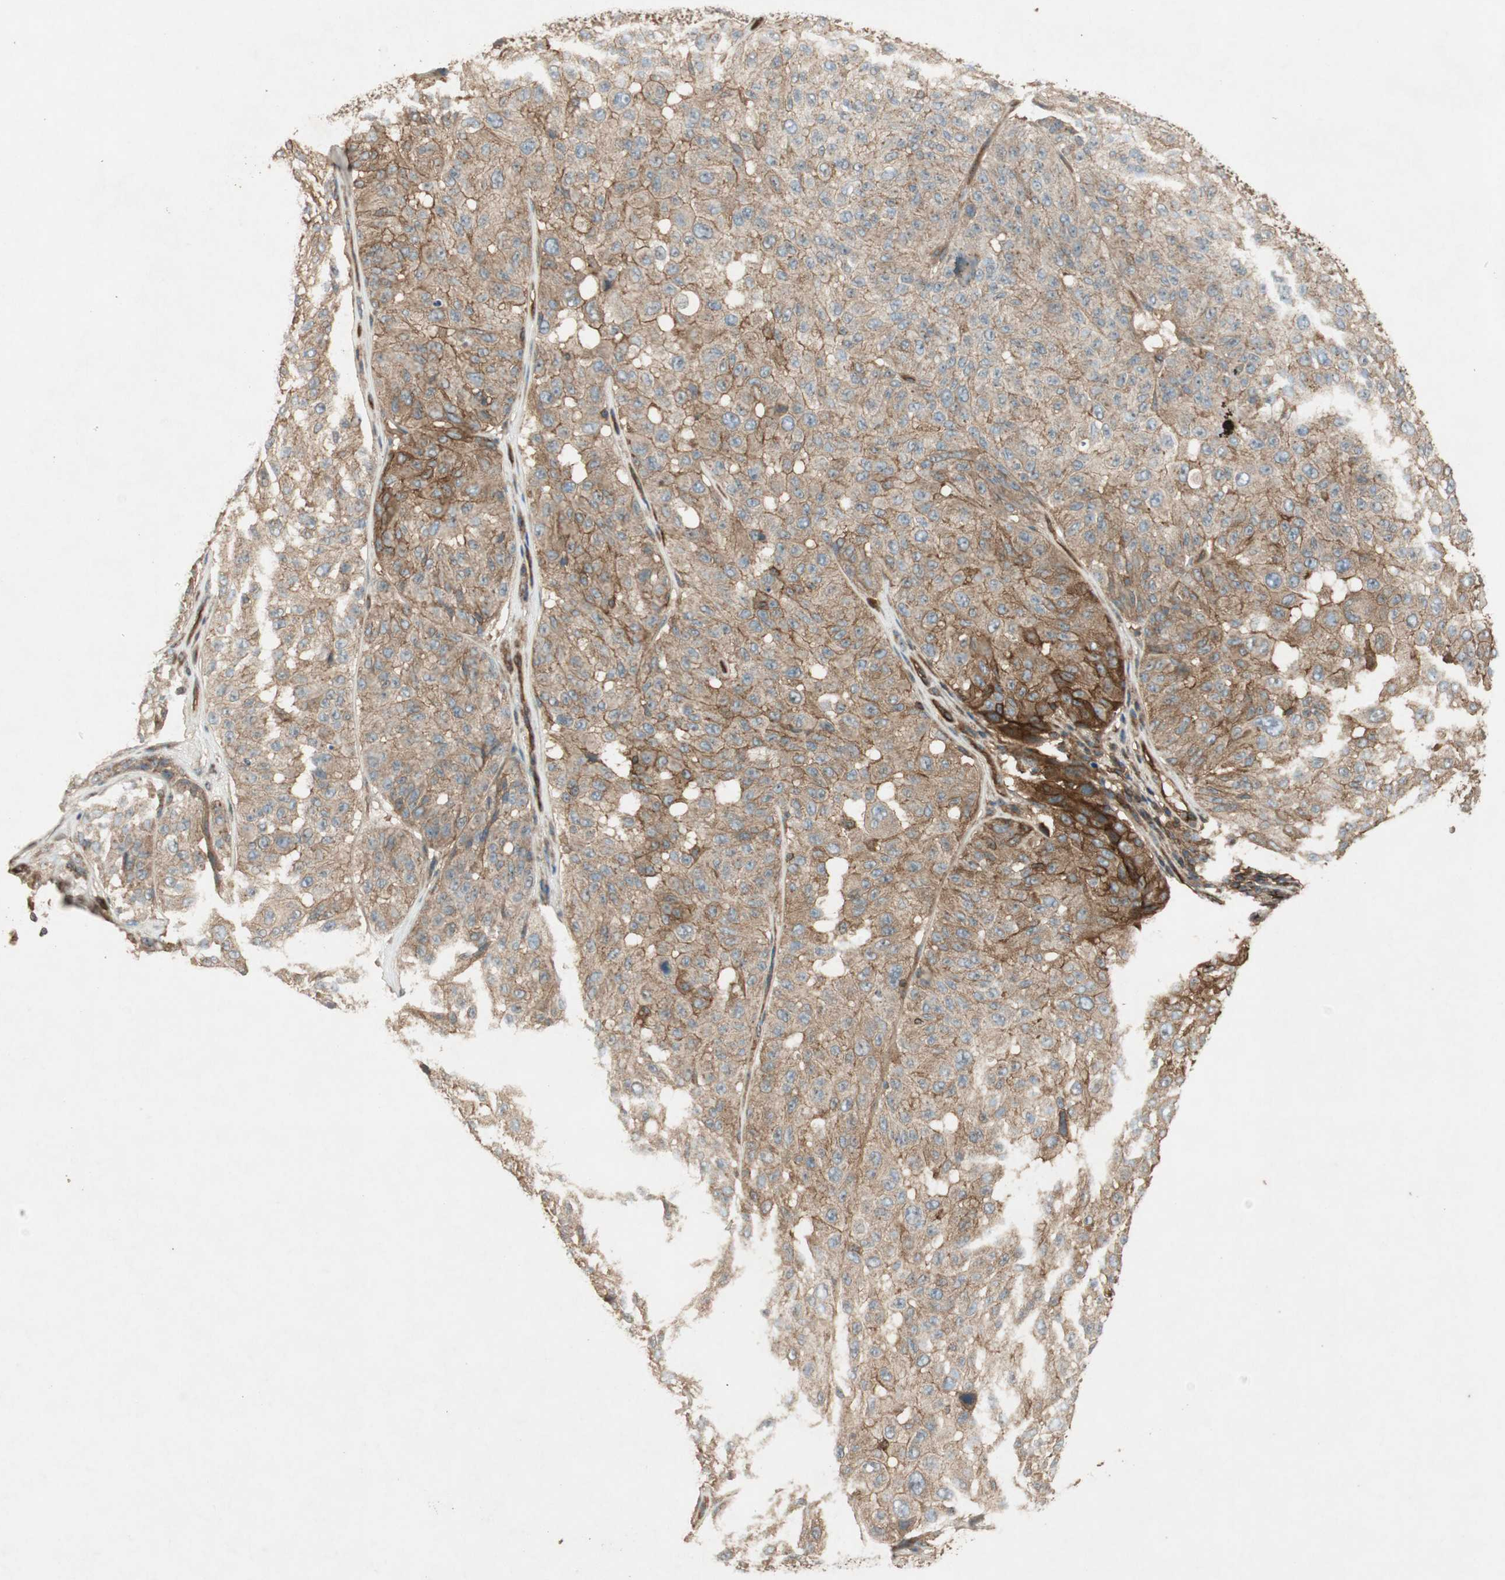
{"staining": {"intensity": "moderate", "quantity": ">75%", "location": "cytoplasmic/membranous"}, "tissue": "melanoma", "cell_type": "Tumor cells", "image_type": "cancer", "snomed": [{"axis": "morphology", "description": "Malignant melanoma, NOS"}, {"axis": "topography", "description": "Skin"}], "caption": "DAB immunohistochemical staining of human melanoma shows moderate cytoplasmic/membranous protein staining in about >75% of tumor cells.", "gene": "BTN3A3", "patient": {"sex": "female", "age": 46}}